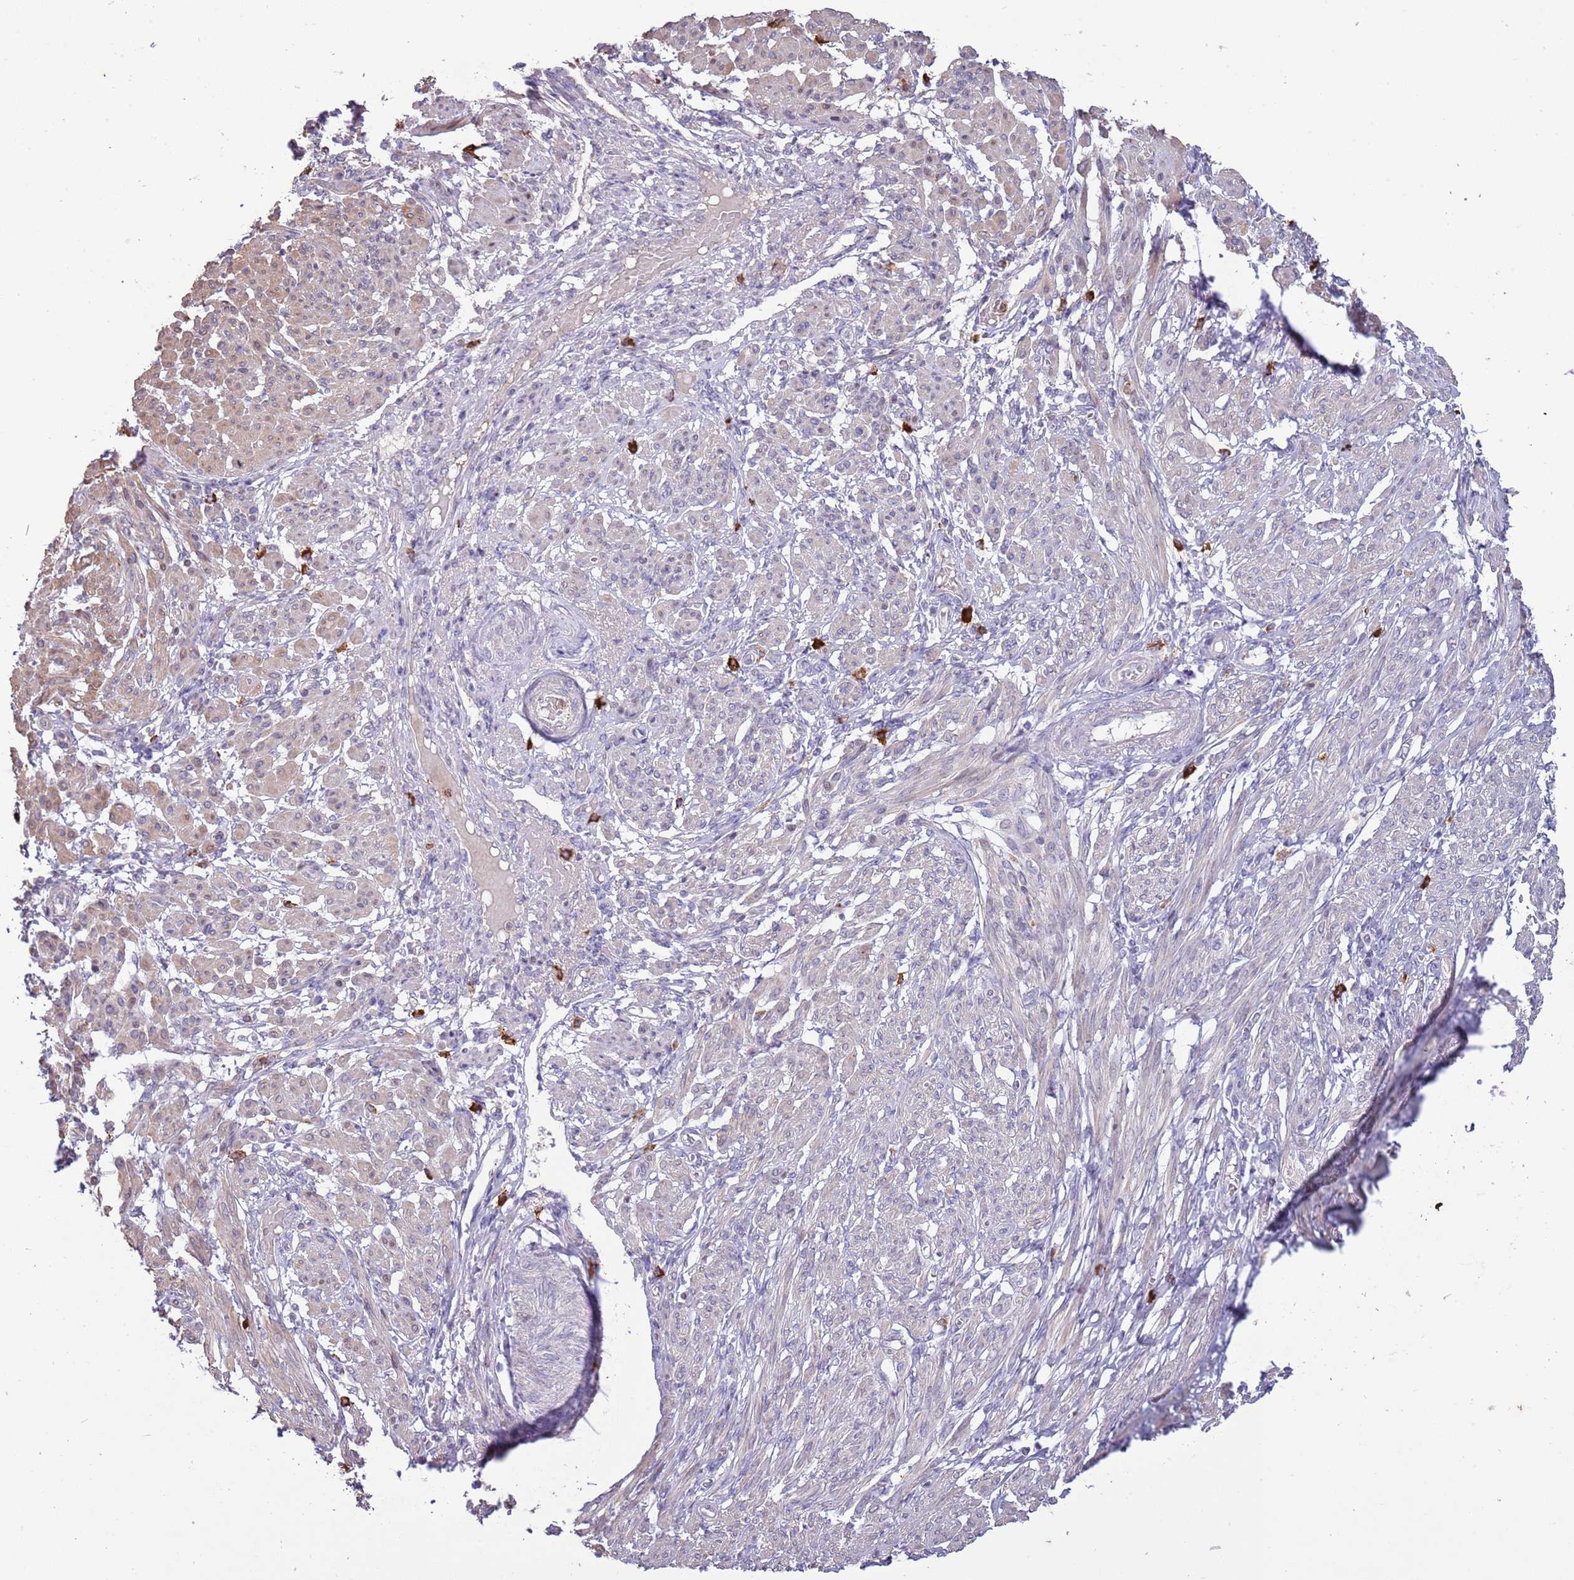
{"staining": {"intensity": "weak", "quantity": "<25%", "location": "cytoplasmic/membranous"}, "tissue": "smooth muscle", "cell_type": "Smooth muscle cells", "image_type": "normal", "snomed": [{"axis": "morphology", "description": "Normal tissue, NOS"}, {"axis": "topography", "description": "Smooth muscle"}], "caption": "This is an immunohistochemistry histopathology image of benign human smooth muscle. There is no expression in smooth muscle cells.", "gene": "P2RY13", "patient": {"sex": "female", "age": 39}}